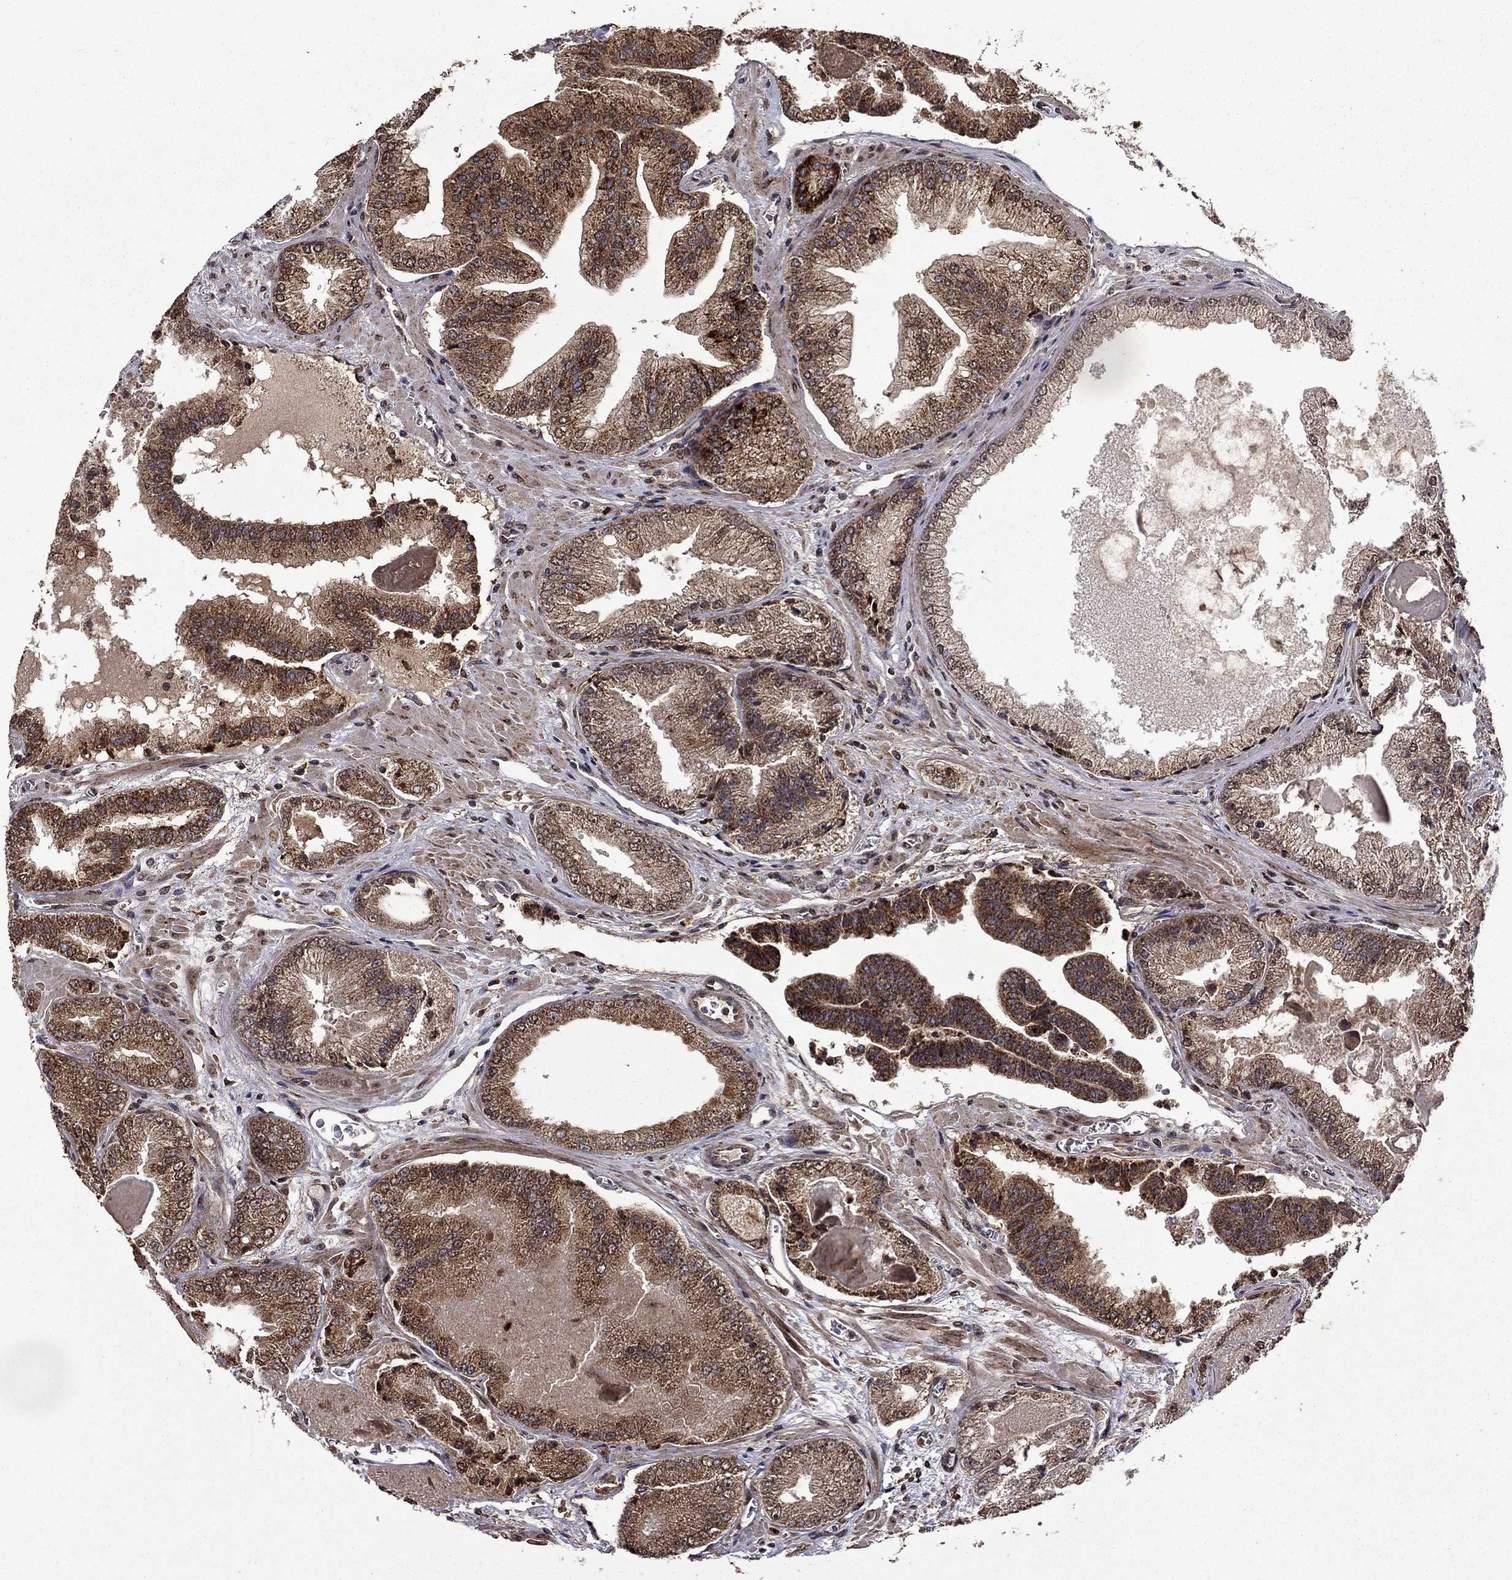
{"staining": {"intensity": "strong", "quantity": ">75%", "location": "cytoplasmic/membranous"}, "tissue": "prostate cancer", "cell_type": "Tumor cells", "image_type": "cancer", "snomed": [{"axis": "morphology", "description": "Adenocarcinoma, Low grade"}, {"axis": "topography", "description": "Prostate"}], "caption": "Prostate cancer (adenocarcinoma (low-grade)) stained for a protein (brown) demonstrates strong cytoplasmic/membranous positive expression in approximately >75% of tumor cells.", "gene": "ITM2B", "patient": {"sex": "male", "age": 72}}